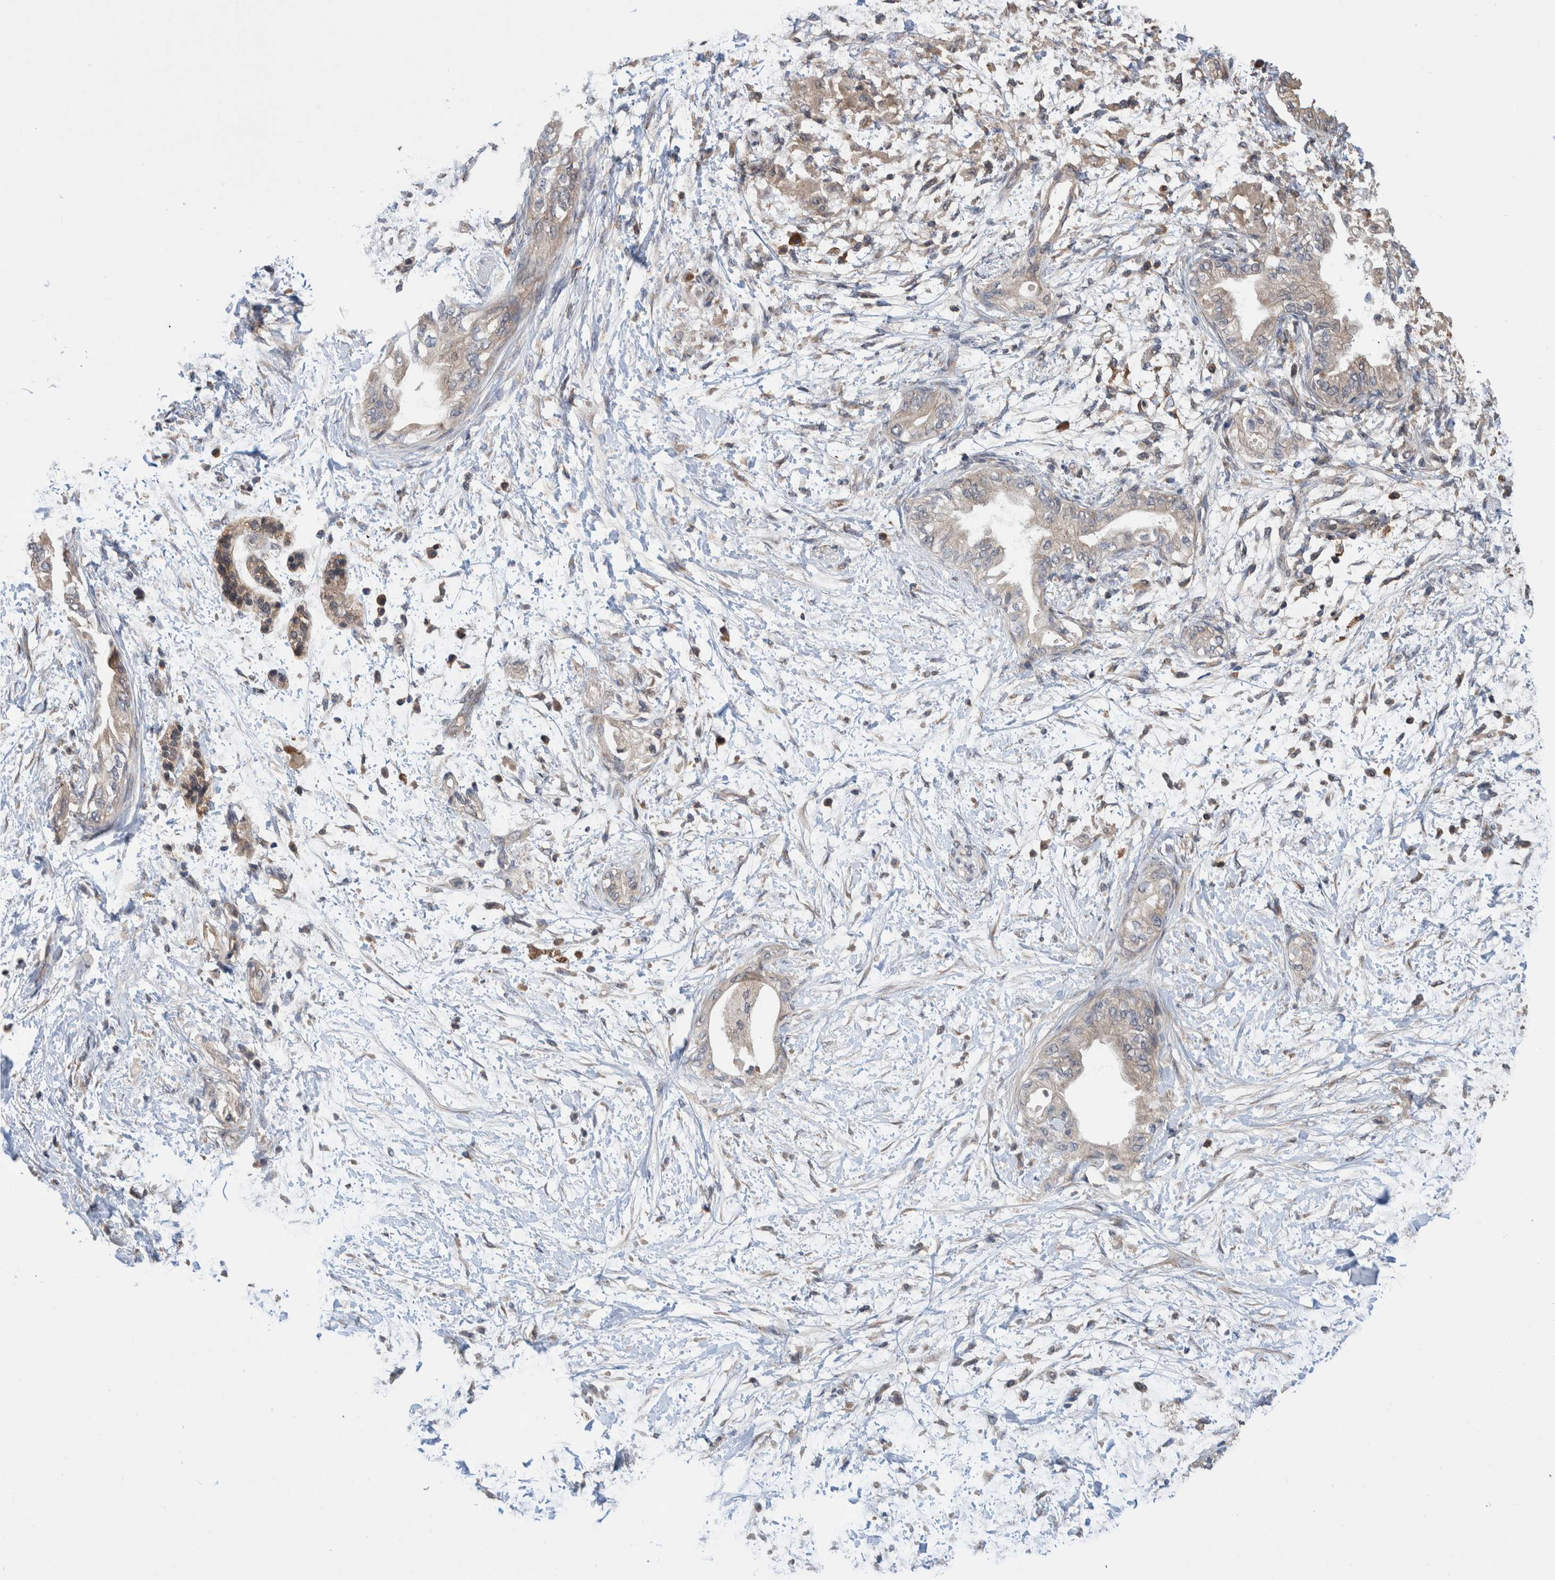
{"staining": {"intensity": "weak", "quantity": ">75%", "location": "cytoplasmic/membranous"}, "tissue": "soft tissue", "cell_type": "Fibroblasts", "image_type": "normal", "snomed": [{"axis": "morphology", "description": "Normal tissue, NOS"}, {"axis": "morphology", "description": "Adenocarcinoma, NOS"}, {"axis": "topography", "description": "Duodenum"}, {"axis": "topography", "description": "Peripheral nerve tissue"}], "caption": "This is a photomicrograph of immunohistochemistry staining of normal soft tissue, which shows weak positivity in the cytoplasmic/membranous of fibroblasts.", "gene": "PLPBP", "patient": {"sex": "female", "age": 60}}